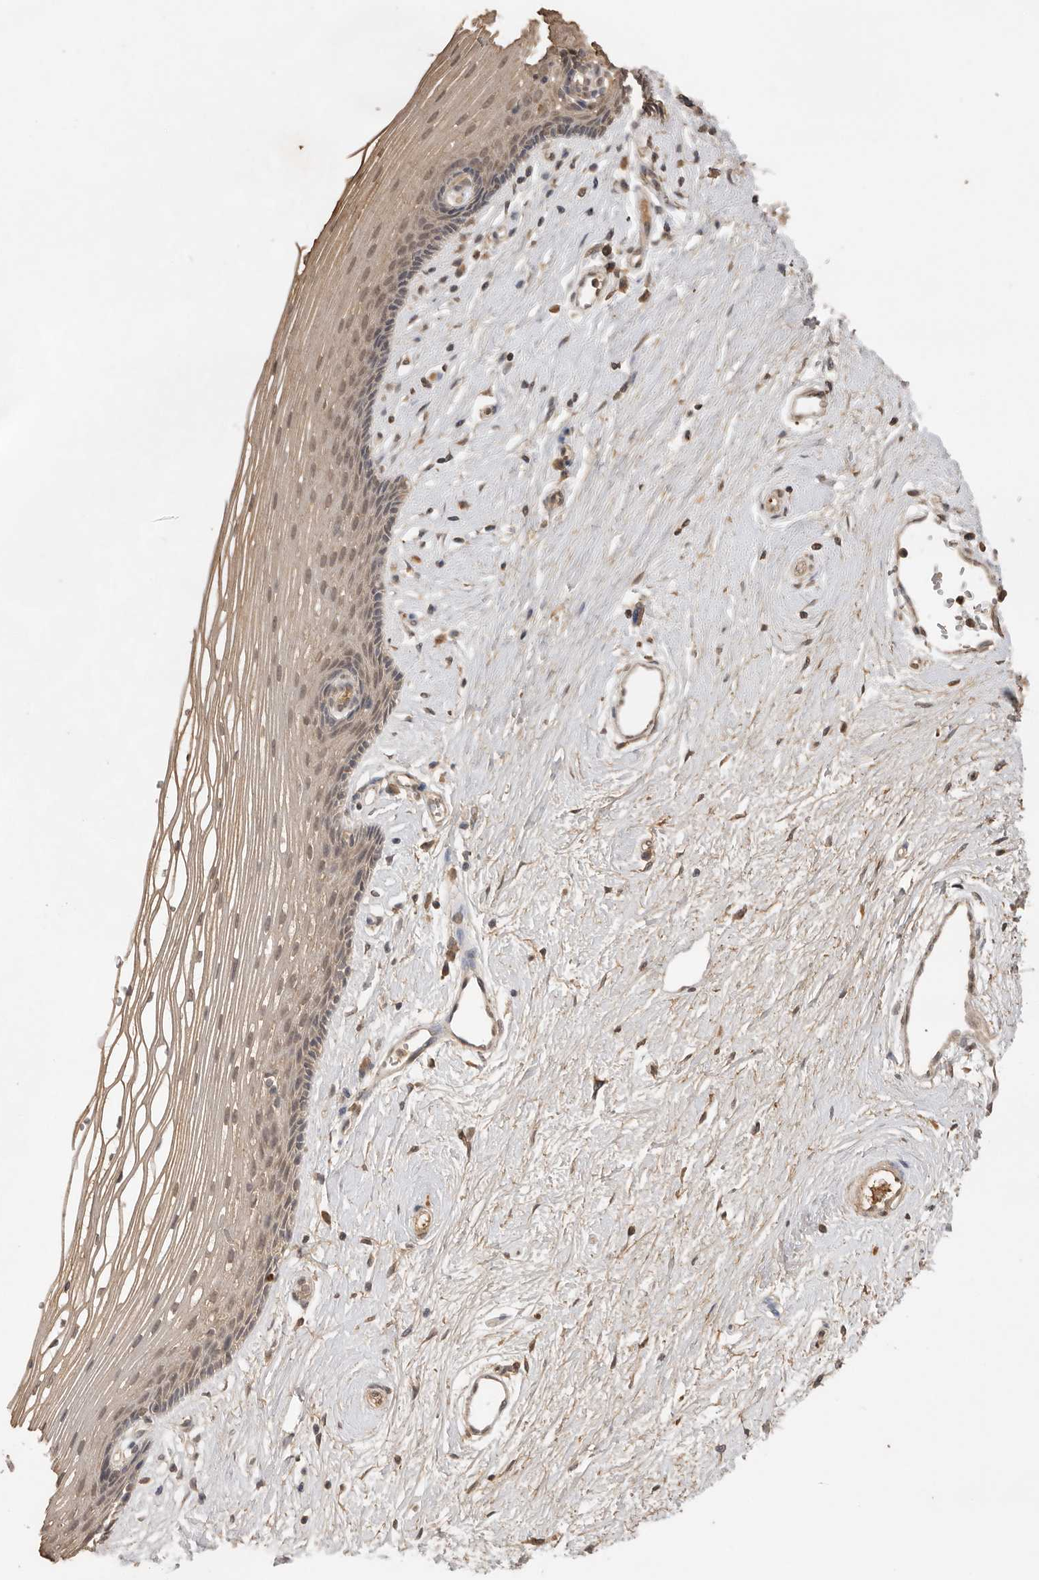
{"staining": {"intensity": "weak", "quantity": "25%-75%", "location": "nuclear"}, "tissue": "vagina", "cell_type": "Squamous epithelial cells", "image_type": "normal", "snomed": [{"axis": "morphology", "description": "Normal tissue, NOS"}, {"axis": "topography", "description": "Vagina"}], "caption": "Protein expression by immunohistochemistry (IHC) displays weak nuclear expression in approximately 25%-75% of squamous epithelial cells in normal vagina.", "gene": "JAG2", "patient": {"sex": "female", "age": 46}}